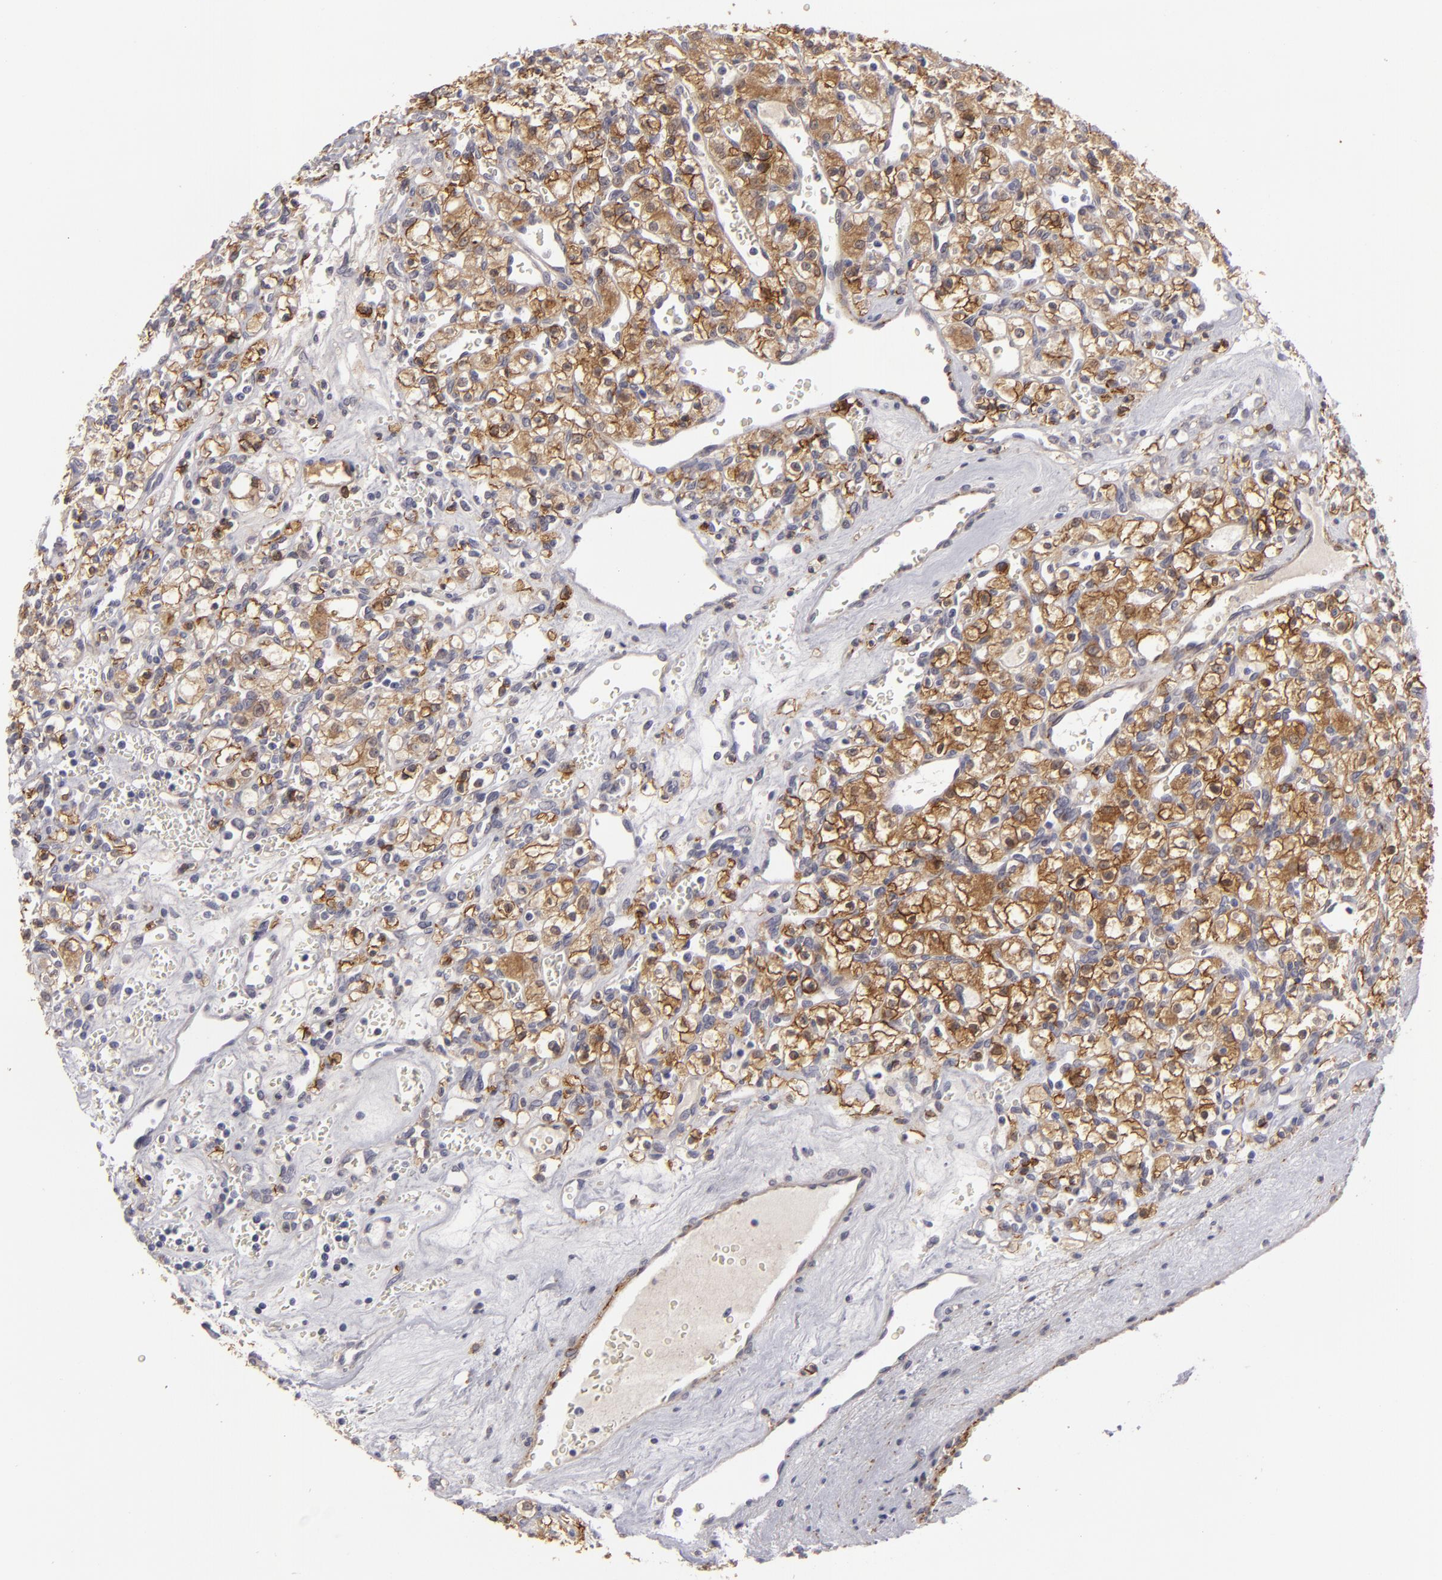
{"staining": {"intensity": "moderate", "quantity": "25%-75%", "location": "cytoplasmic/membranous"}, "tissue": "renal cancer", "cell_type": "Tumor cells", "image_type": "cancer", "snomed": [{"axis": "morphology", "description": "Adenocarcinoma, NOS"}, {"axis": "topography", "description": "Kidney"}], "caption": "Immunohistochemistry (IHC) of human renal cancer (adenocarcinoma) shows medium levels of moderate cytoplasmic/membranous expression in about 25%-75% of tumor cells.", "gene": "ALCAM", "patient": {"sex": "female", "age": 62}}